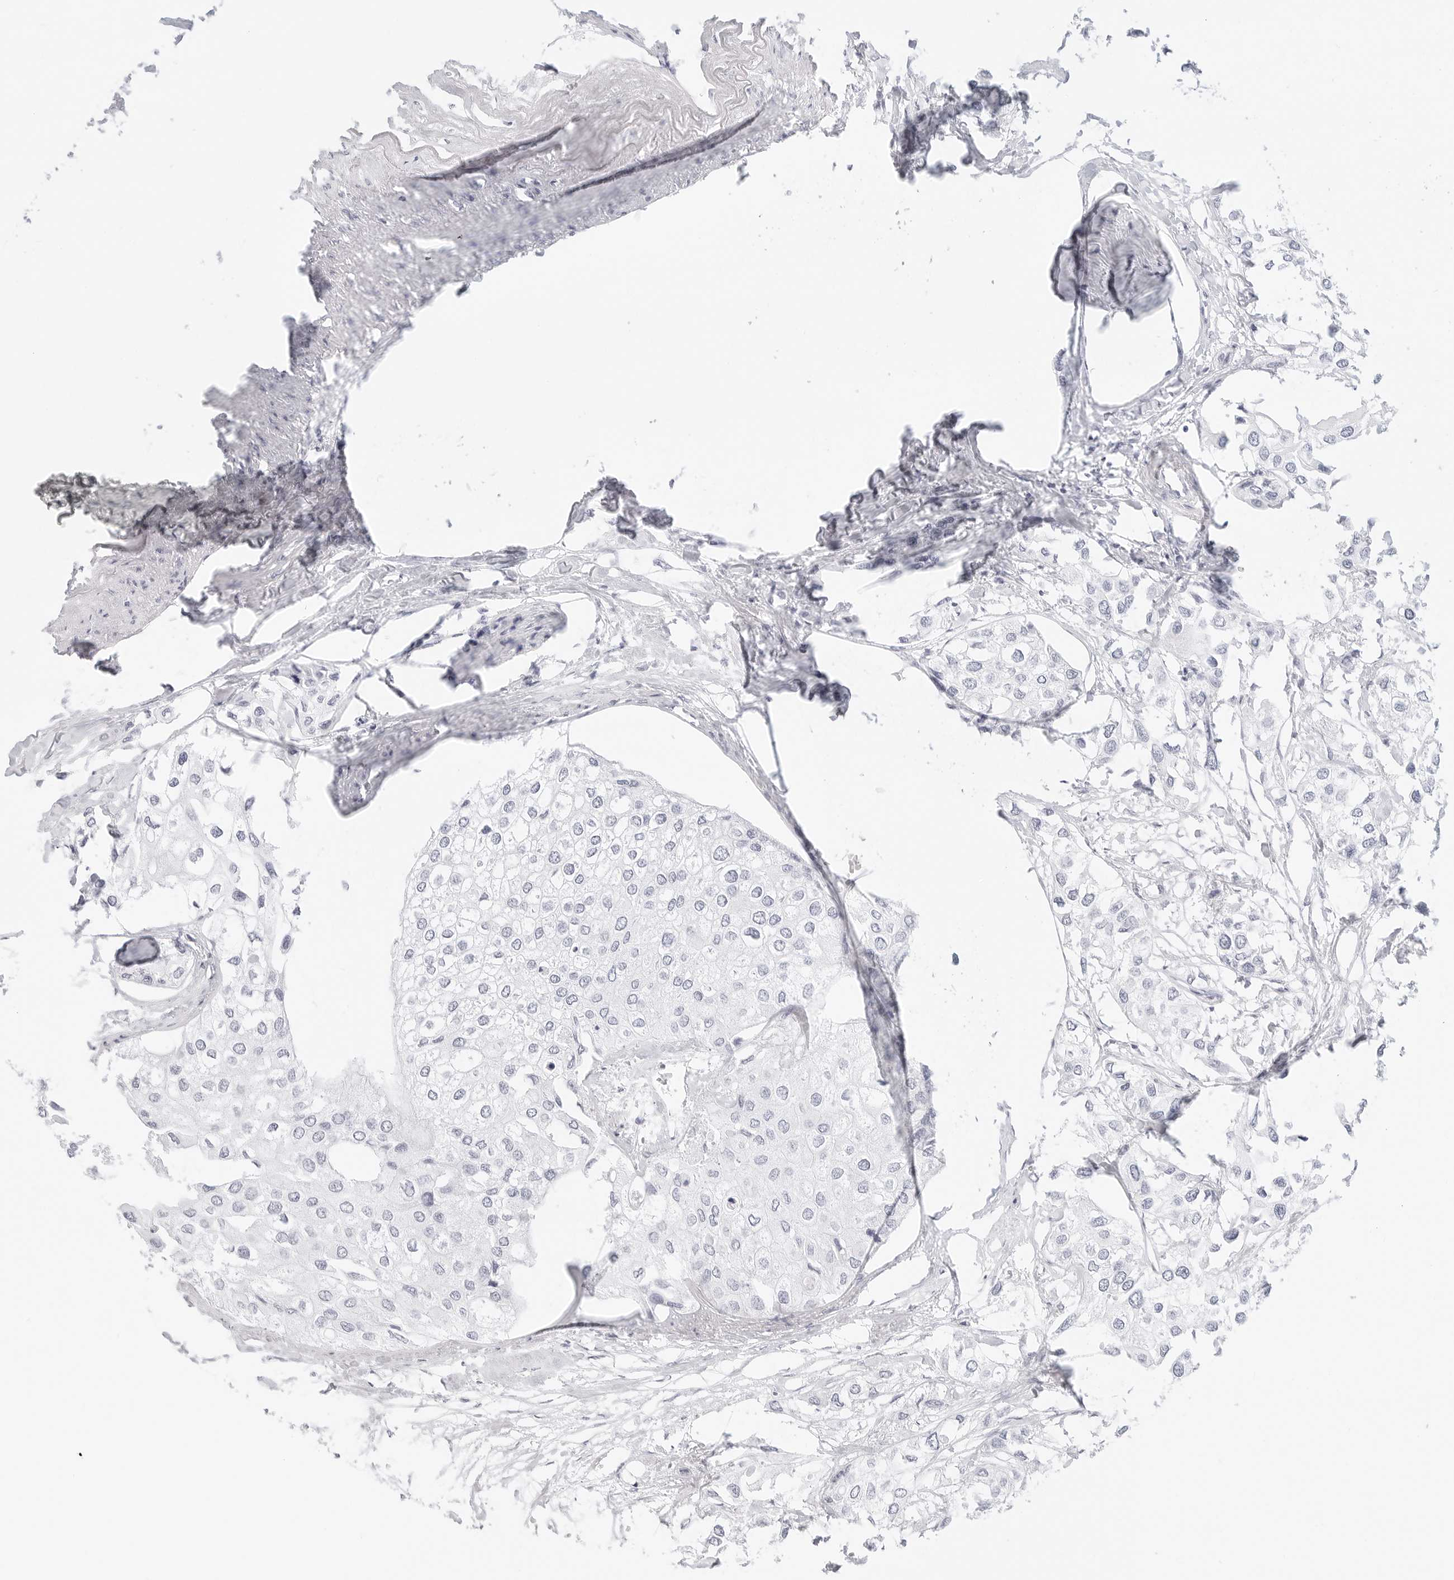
{"staining": {"intensity": "negative", "quantity": "none", "location": "none"}, "tissue": "urothelial cancer", "cell_type": "Tumor cells", "image_type": "cancer", "snomed": [{"axis": "morphology", "description": "Urothelial carcinoma, High grade"}, {"axis": "topography", "description": "Urinary bladder"}], "caption": "This is a histopathology image of immunohistochemistry staining of high-grade urothelial carcinoma, which shows no staining in tumor cells. (DAB immunohistochemistry (IHC) visualized using brightfield microscopy, high magnification).", "gene": "TFF2", "patient": {"sex": "male", "age": 64}}